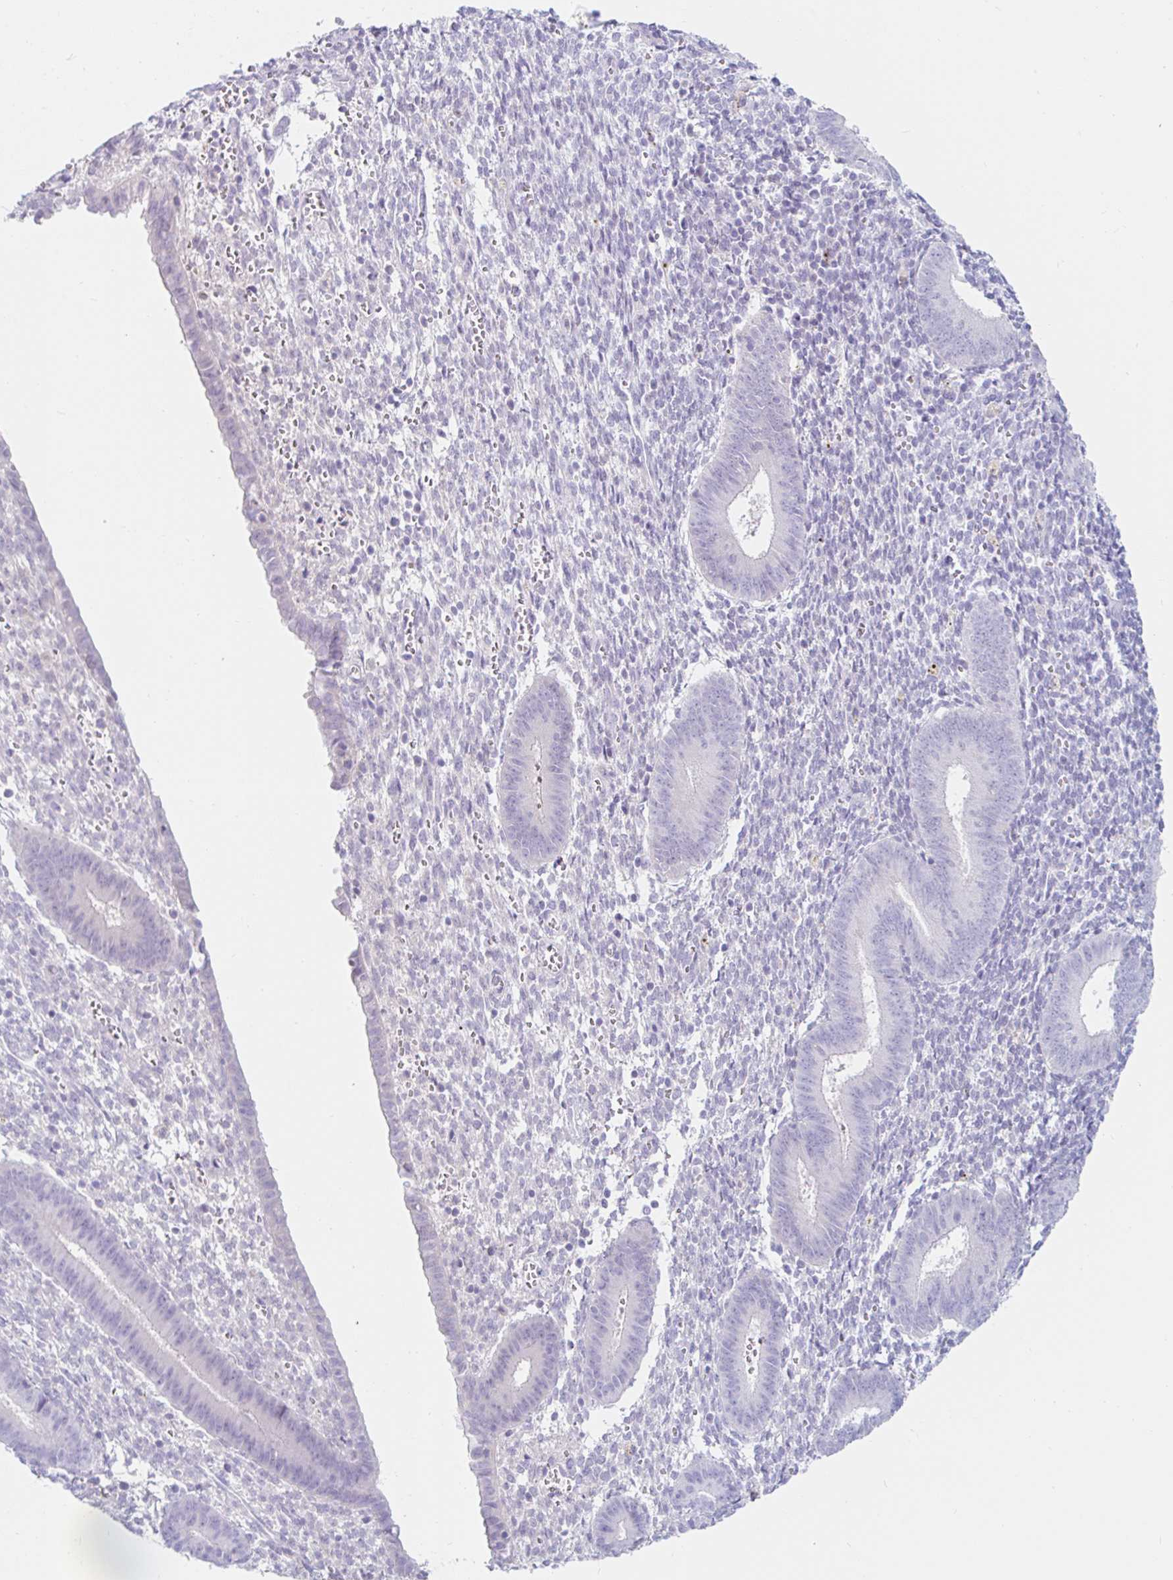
{"staining": {"intensity": "negative", "quantity": "none", "location": "none"}, "tissue": "endometrium", "cell_type": "Cells in endometrial stroma", "image_type": "normal", "snomed": [{"axis": "morphology", "description": "Normal tissue, NOS"}, {"axis": "topography", "description": "Endometrium"}], "caption": "The histopathology image demonstrates no significant positivity in cells in endometrial stroma of endometrium. (Brightfield microscopy of DAB immunohistochemistry at high magnification).", "gene": "TEX44", "patient": {"sex": "female", "age": 25}}